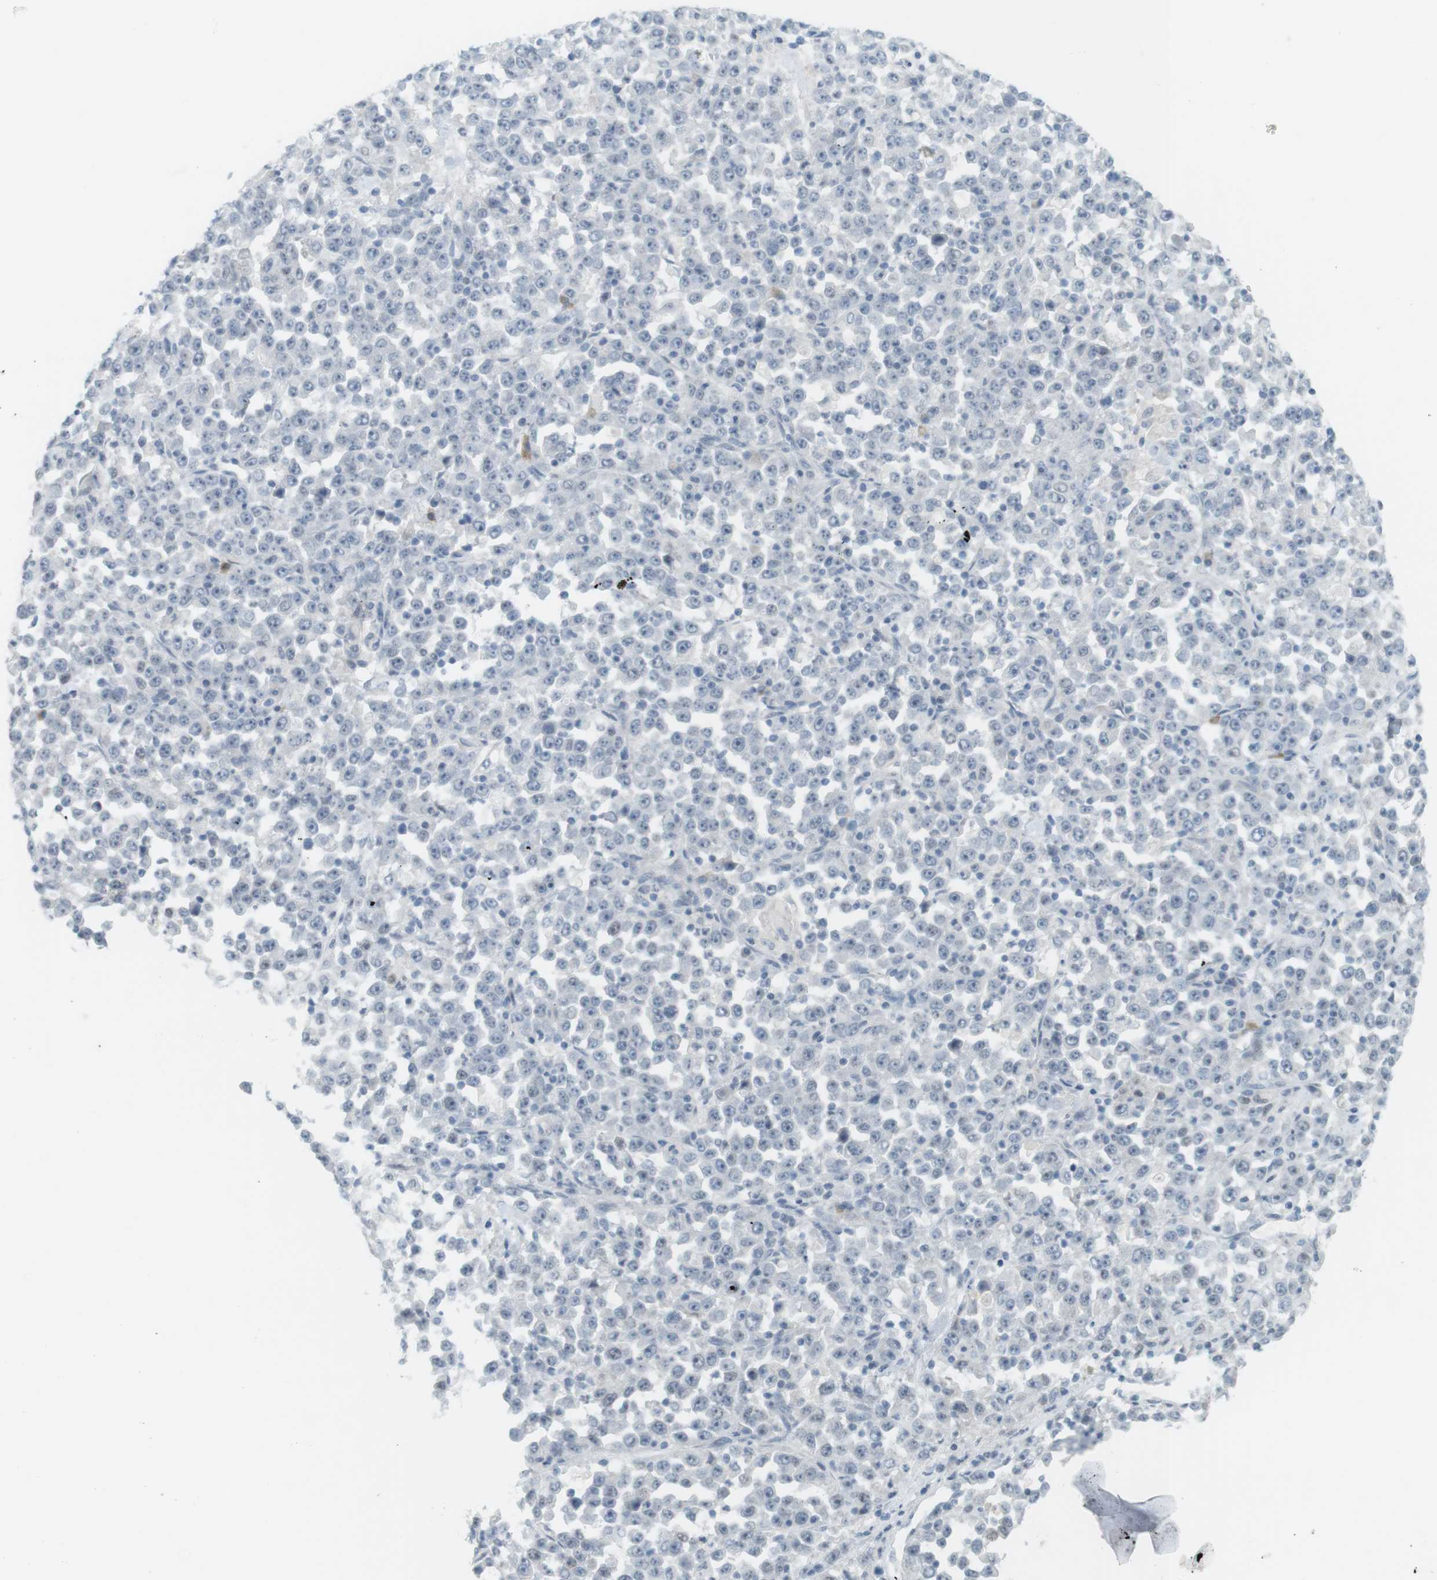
{"staining": {"intensity": "negative", "quantity": "none", "location": "none"}, "tissue": "stomach cancer", "cell_type": "Tumor cells", "image_type": "cancer", "snomed": [{"axis": "morphology", "description": "Normal tissue, NOS"}, {"axis": "morphology", "description": "Adenocarcinoma, NOS"}, {"axis": "topography", "description": "Stomach, upper"}, {"axis": "topography", "description": "Stomach"}], "caption": "DAB (3,3'-diaminobenzidine) immunohistochemical staining of human stomach adenocarcinoma reveals no significant expression in tumor cells.", "gene": "DMC1", "patient": {"sex": "male", "age": 59}}